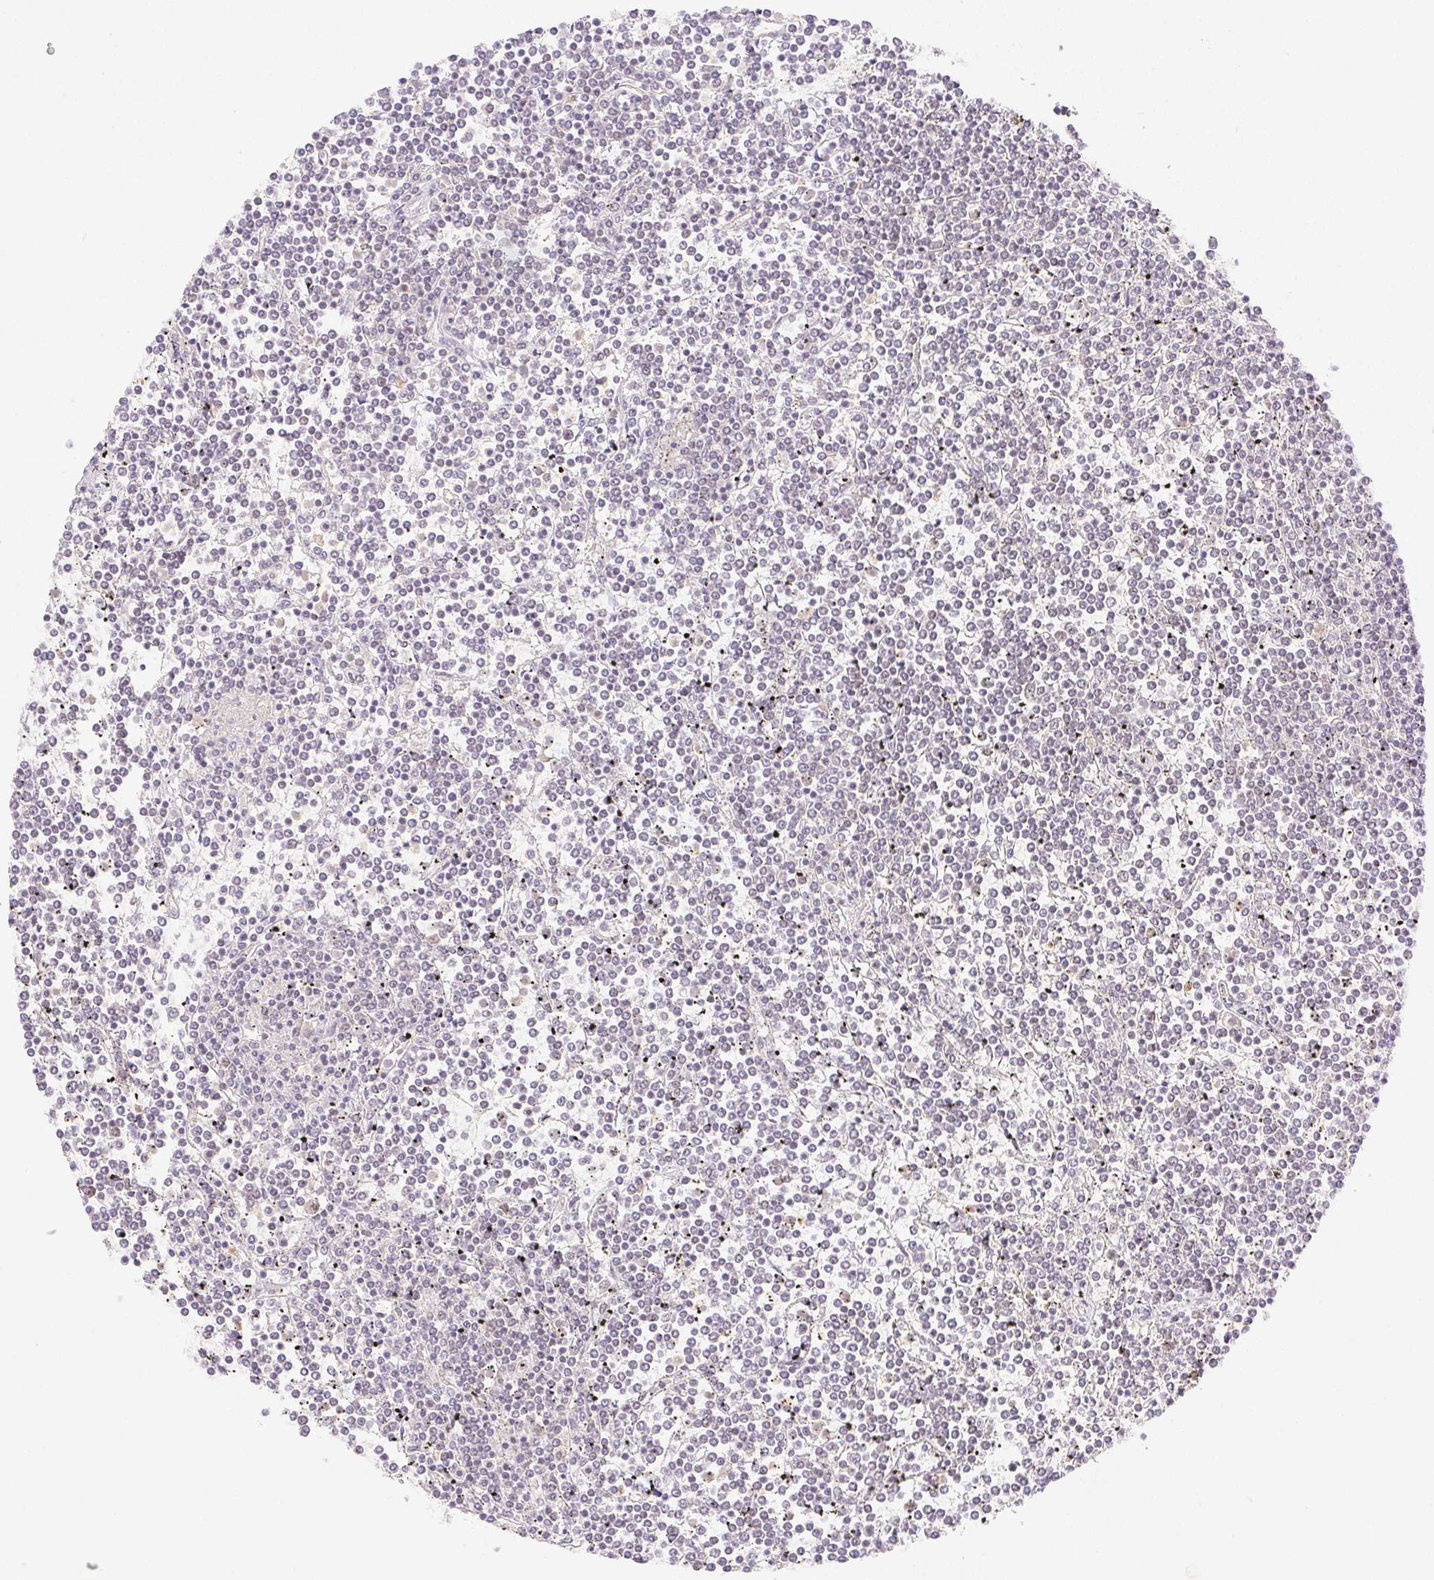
{"staining": {"intensity": "negative", "quantity": "none", "location": "none"}, "tissue": "lymphoma", "cell_type": "Tumor cells", "image_type": "cancer", "snomed": [{"axis": "morphology", "description": "Malignant lymphoma, non-Hodgkin's type, Low grade"}, {"axis": "topography", "description": "Spleen"}], "caption": "Tumor cells are negative for brown protein staining in lymphoma.", "gene": "H2AZ2", "patient": {"sex": "female", "age": 19}}